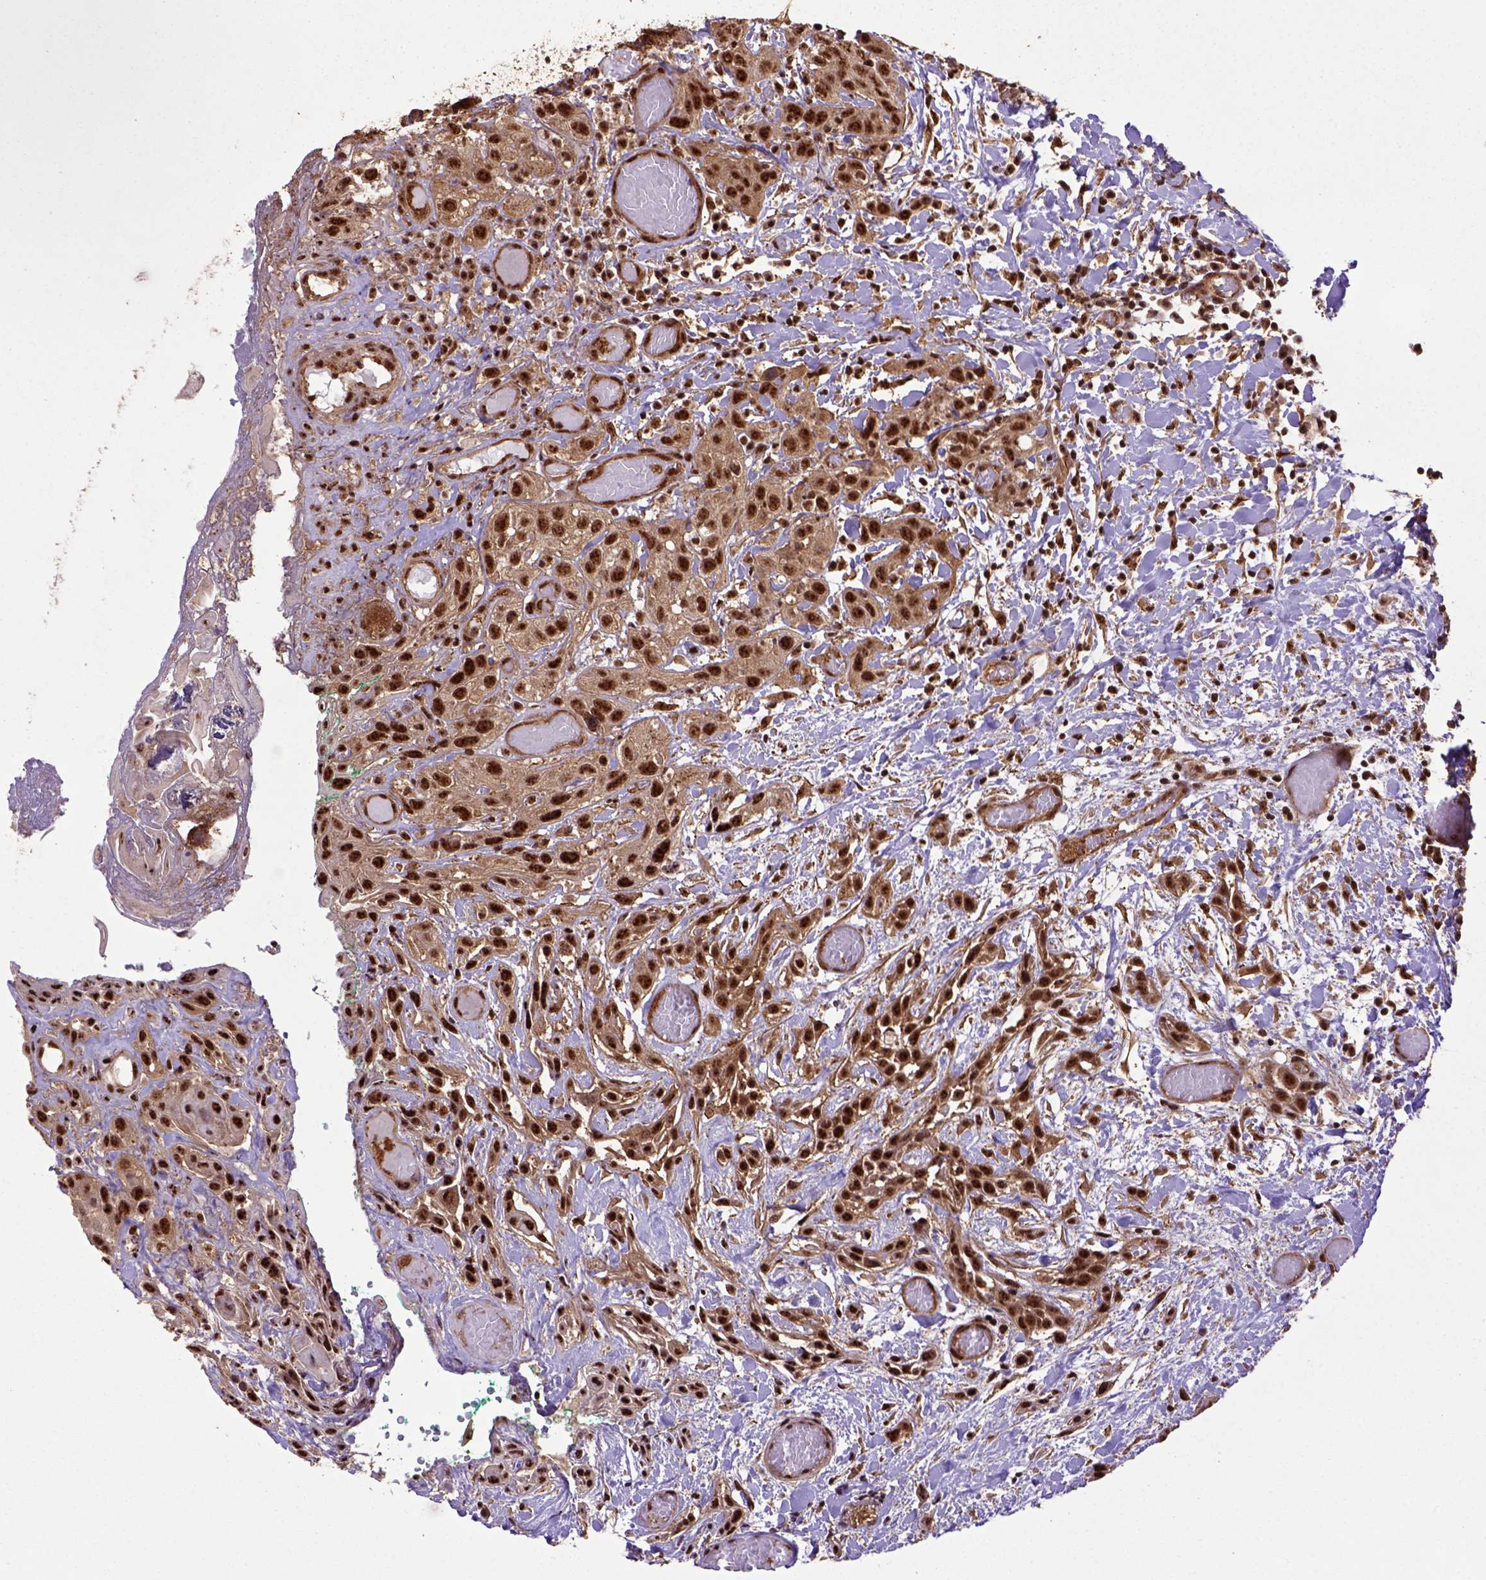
{"staining": {"intensity": "strong", "quantity": ">75%", "location": "nuclear"}, "tissue": "head and neck cancer", "cell_type": "Tumor cells", "image_type": "cancer", "snomed": [{"axis": "morphology", "description": "Normal tissue, NOS"}, {"axis": "morphology", "description": "Squamous cell carcinoma, NOS"}, {"axis": "topography", "description": "Oral tissue"}, {"axis": "topography", "description": "Salivary gland"}, {"axis": "topography", "description": "Head-Neck"}], "caption": "This is a micrograph of immunohistochemistry staining of head and neck cancer (squamous cell carcinoma), which shows strong staining in the nuclear of tumor cells.", "gene": "PPIG", "patient": {"sex": "female", "age": 62}}